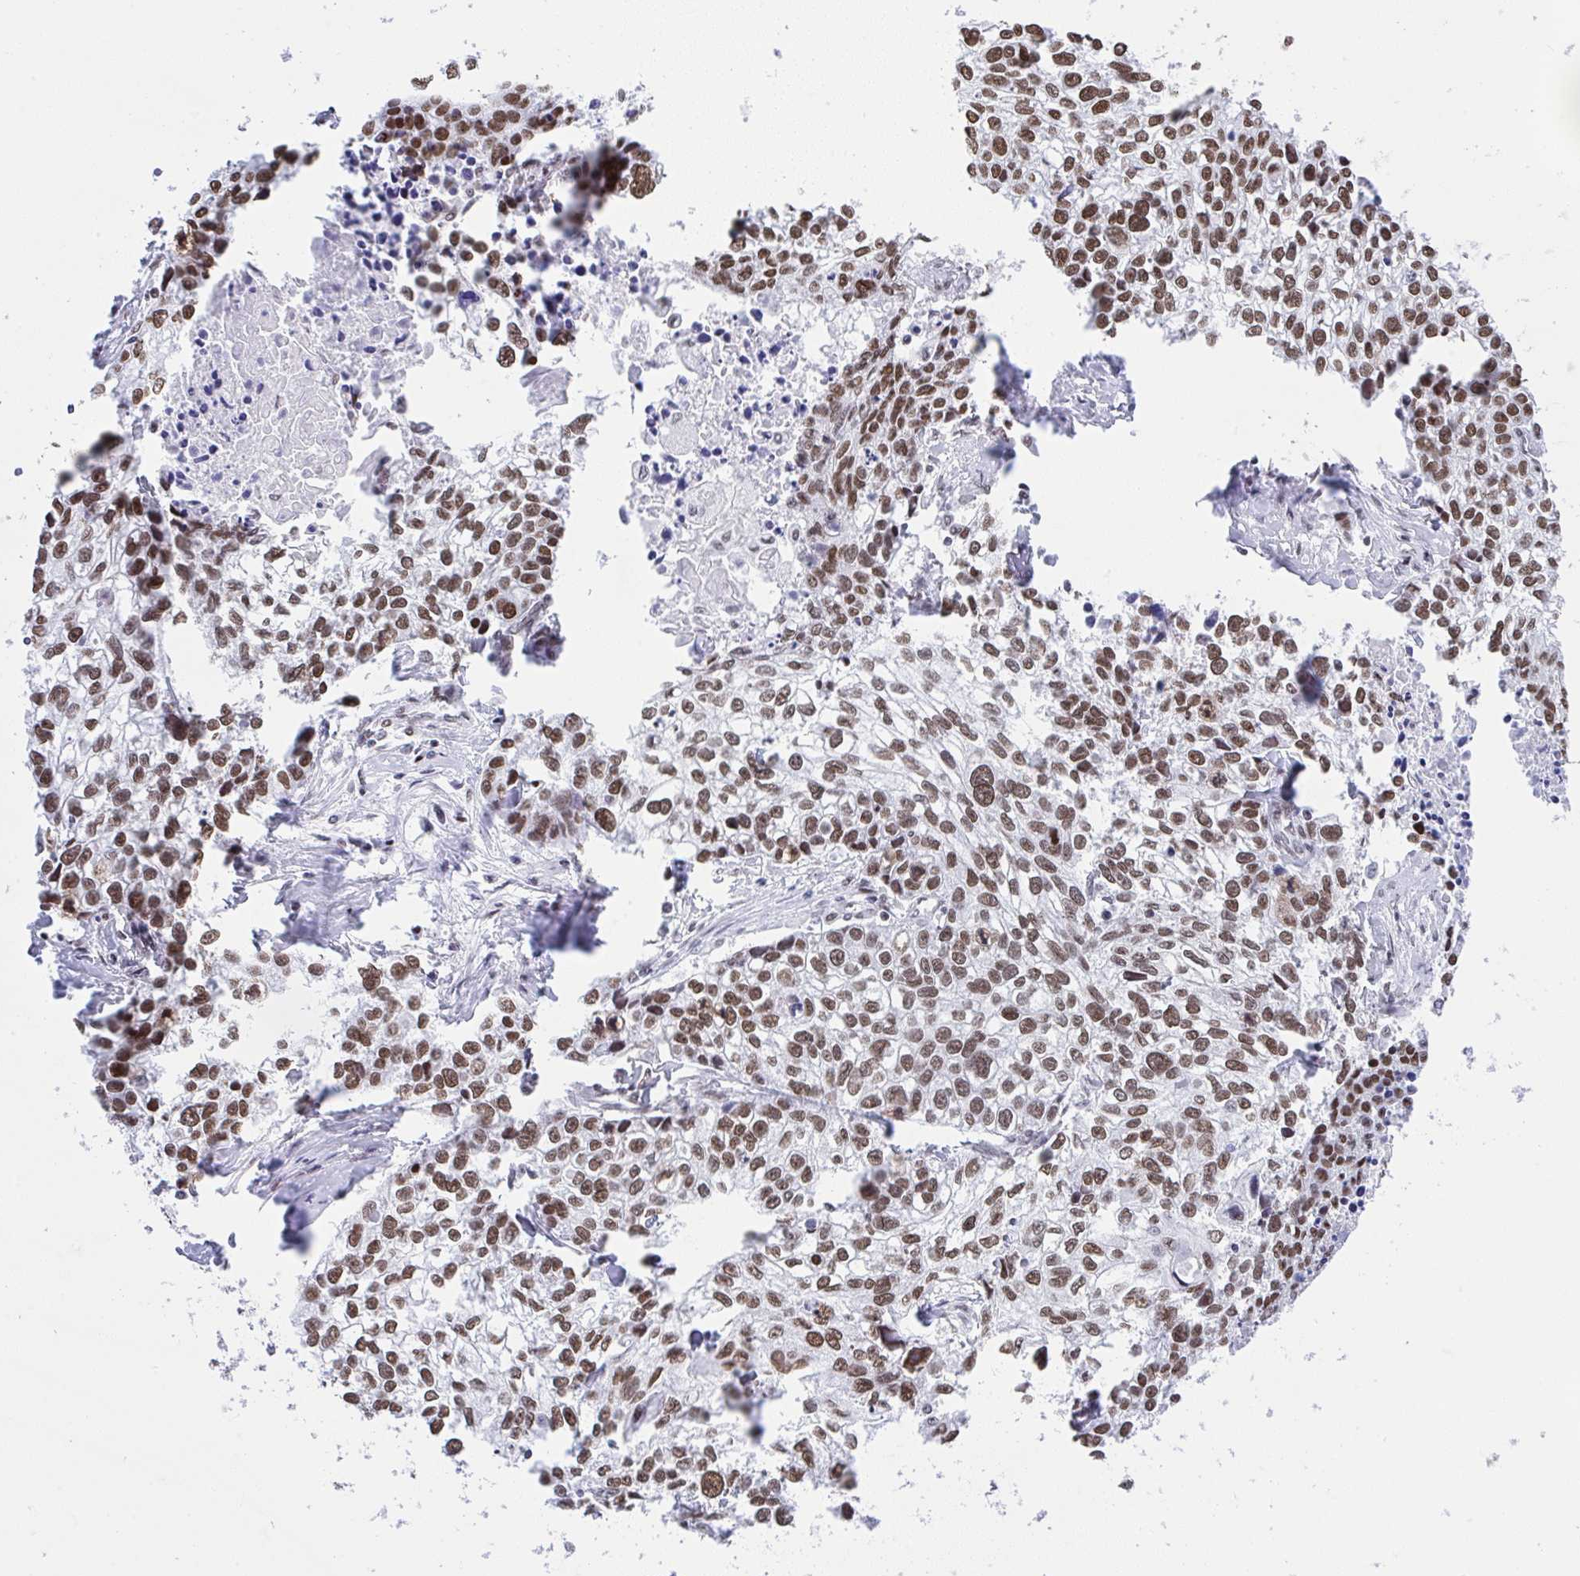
{"staining": {"intensity": "moderate", "quantity": ">75%", "location": "nuclear"}, "tissue": "lung cancer", "cell_type": "Tumor cells", "image_type": "cancer", "snomed": [{"axis": "morphology", "description": "Squamous cell carcinoma, NOS"}, {"axis": "topography", "description": "Lung"}], "caption": "Tumor cells demonstrate medium levels of moderate nuclear expression in about >75% of cells in human squamous cell carcinoma (lung).", "gene": "DDX52", "patient": {"sex": "male", "age": 74}}